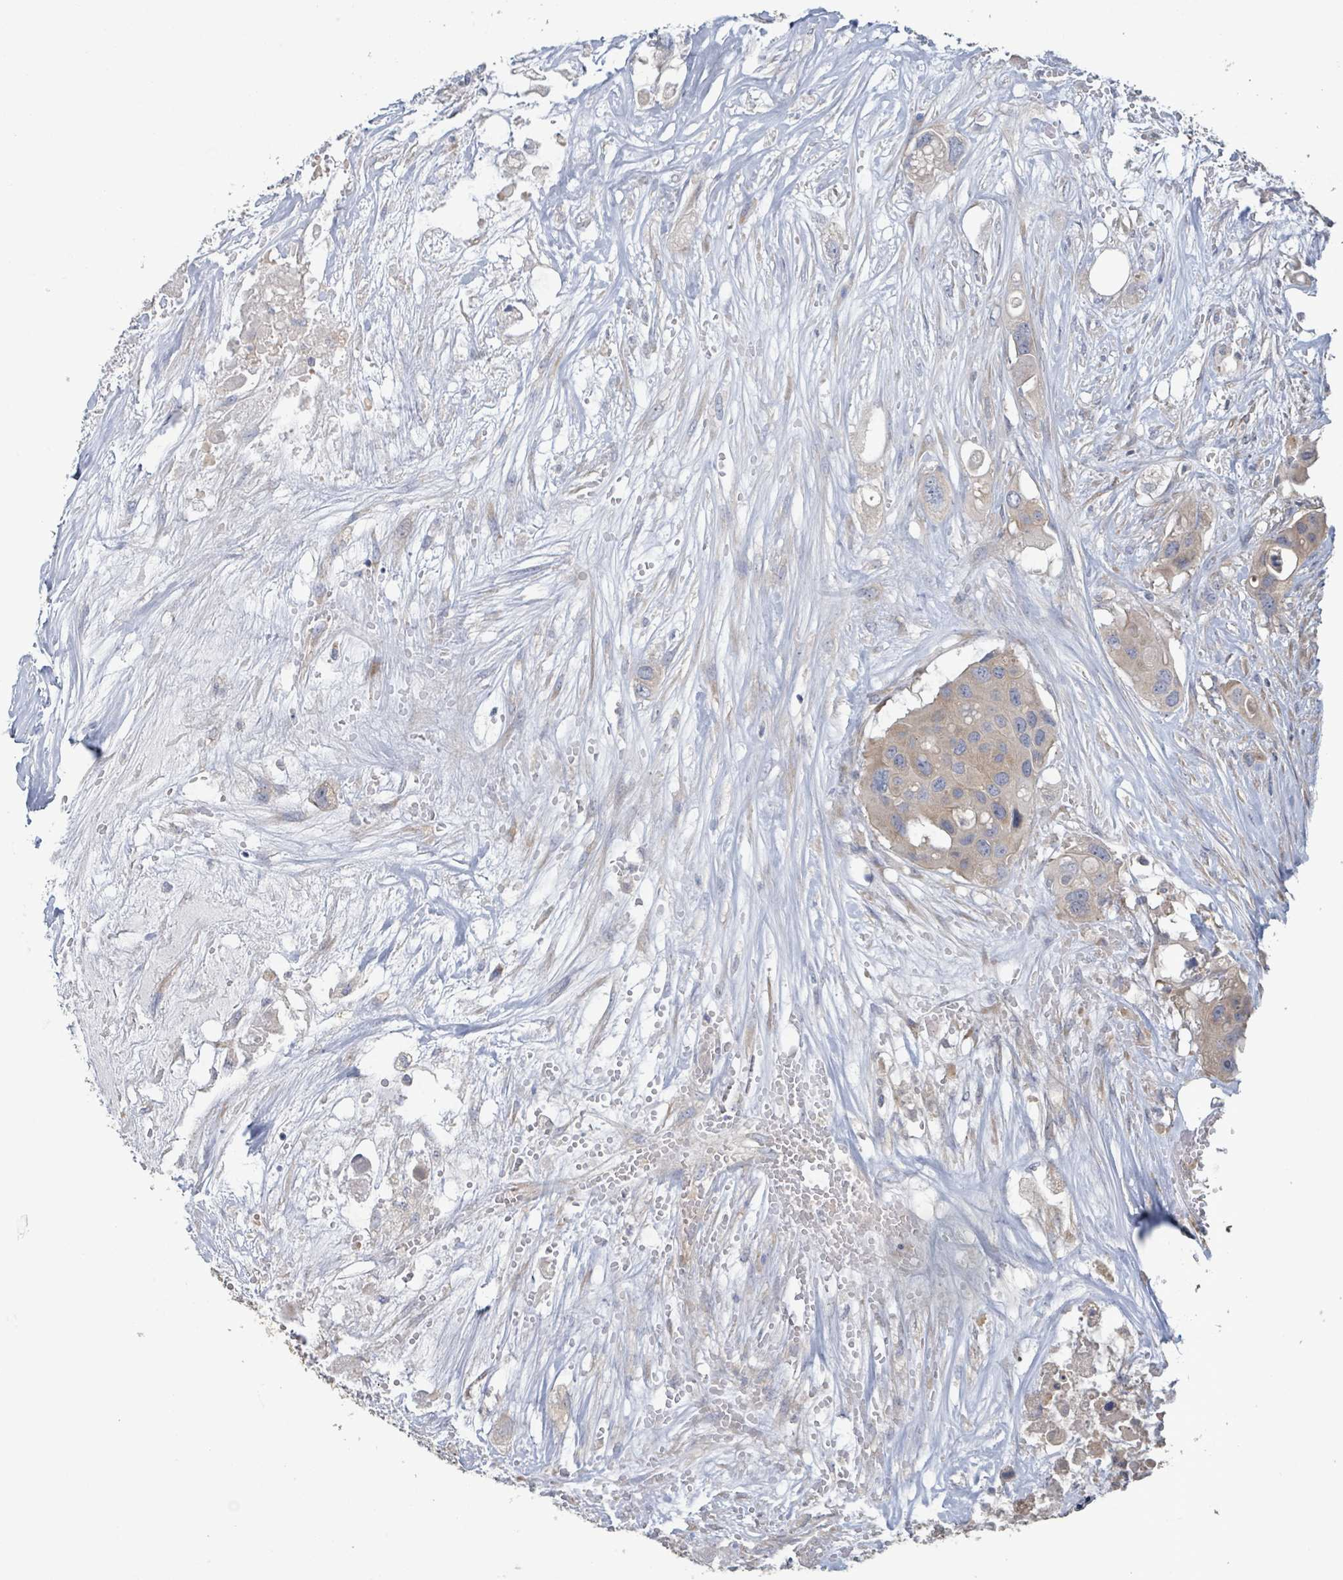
{"staining": {"intensity": "moderate", "quantity": ">75%", "location": "cytoplasmic/membranous"}, "tissue": "colorectal cancer", "cell_type": "Tumor cells", "image_type": "cancer", "snomed": [{"axis": "morphology", "description": "Adenocarcinoma, NOS"}, {"axis": "topography", "description": "Colon"}], "caption": "DAB (3,3'-diaminobenzidine) immunohistochemical staining of adenocarcinoma (colorectal) shows moderate cytoplasmic/membranous protein expression in about >75% of tumor cells.", "gene": "RPL32", "patient": {"sex": "male", "age": 77}}